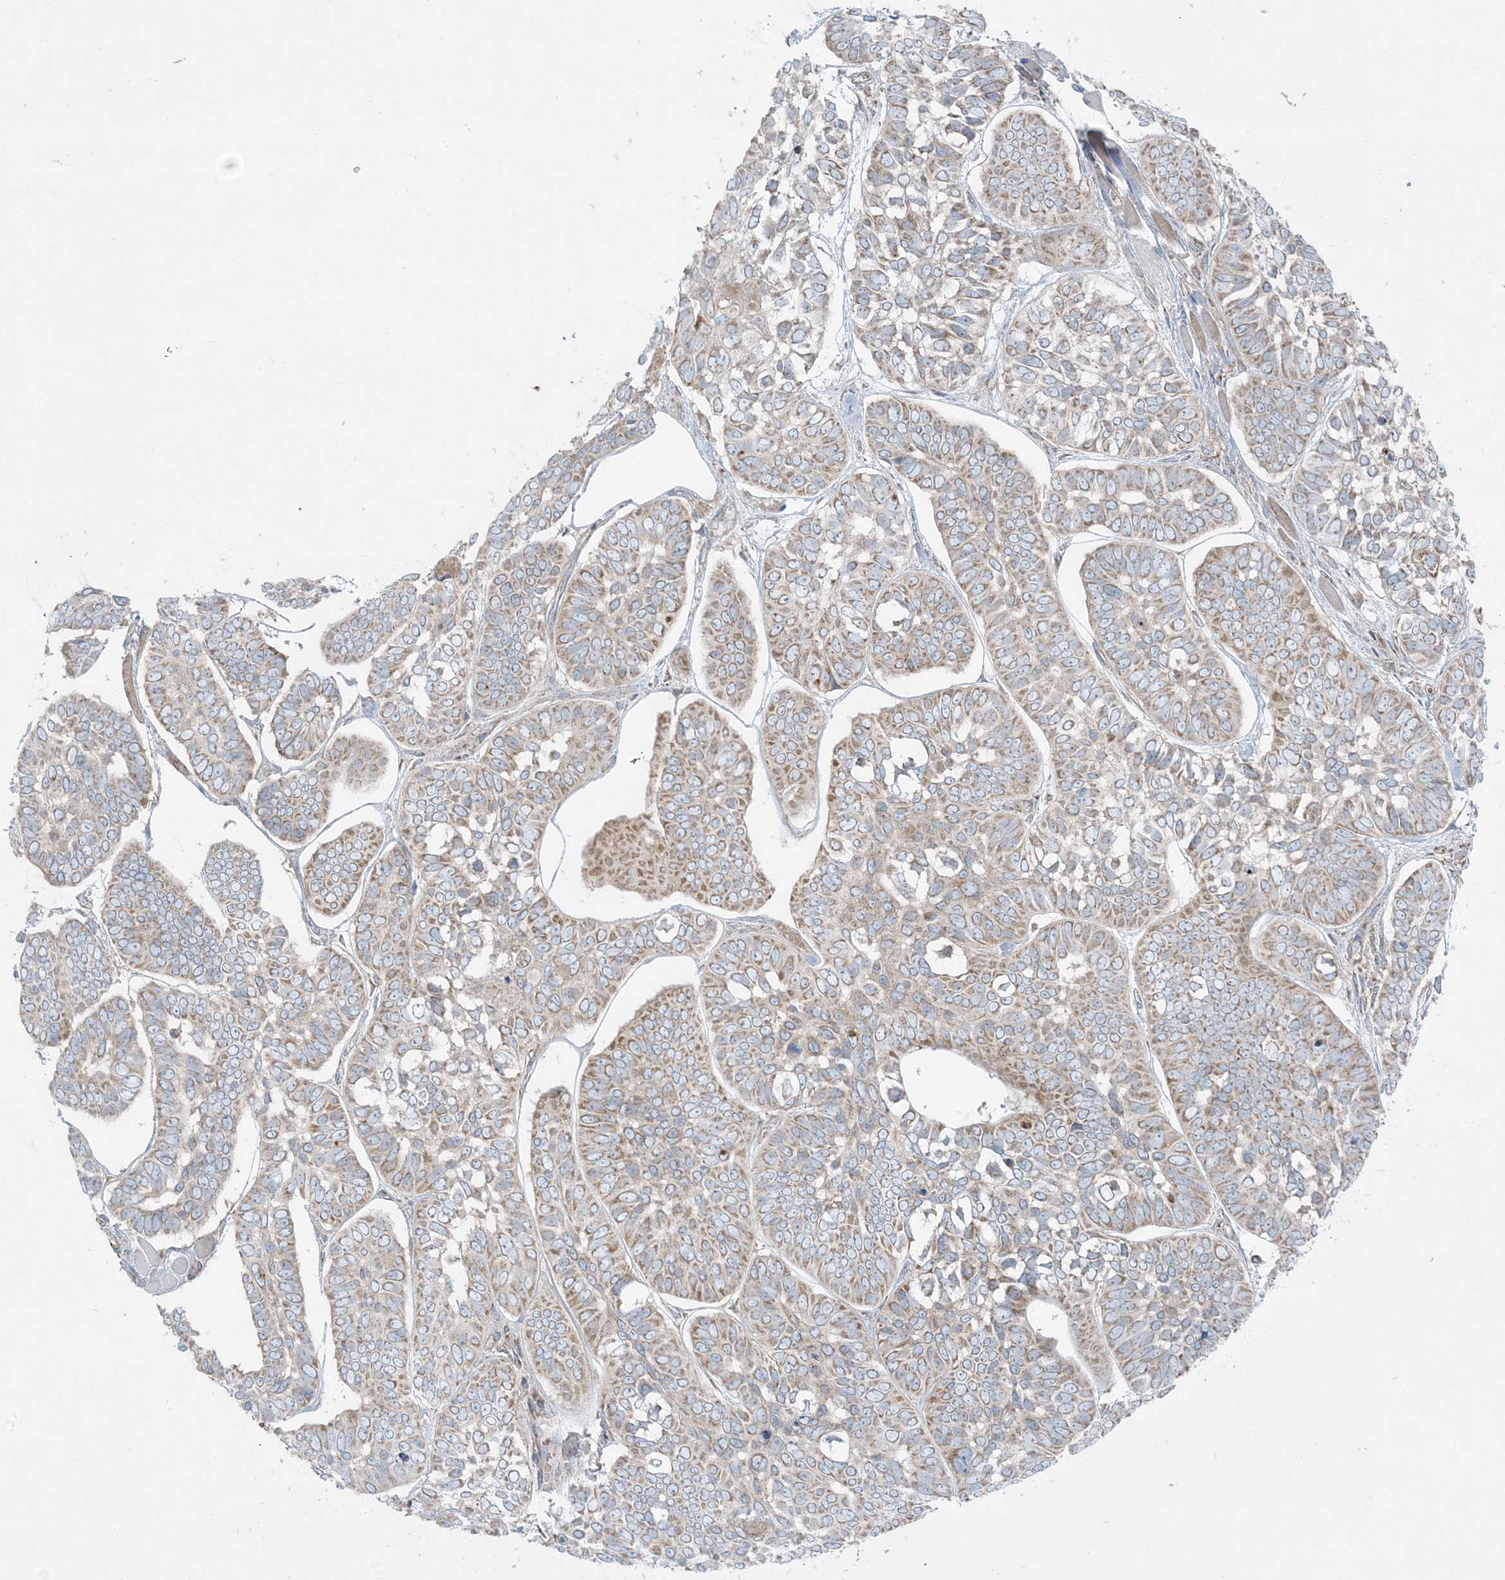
{"staining": {"intensity": "weak", "quantity": ">75%", "location": "cytoplasmic/membranous"}, "tissue": "skin cancer", "cell_type": "Tumor cells", "image_type": "cancer", "snomed": [{"axis": "morphology", "description": "Basal cell carcinoma"}, {"axis": "topography", "description": "Skin"}], "caption": "This image reveals IHC staining of skin cancer, with low weak cytoplasmic/membranous positivity in about >75% of tumor cells.", "gene": "PIK3R4", "patient": {"sex": "male", "age": 62}}